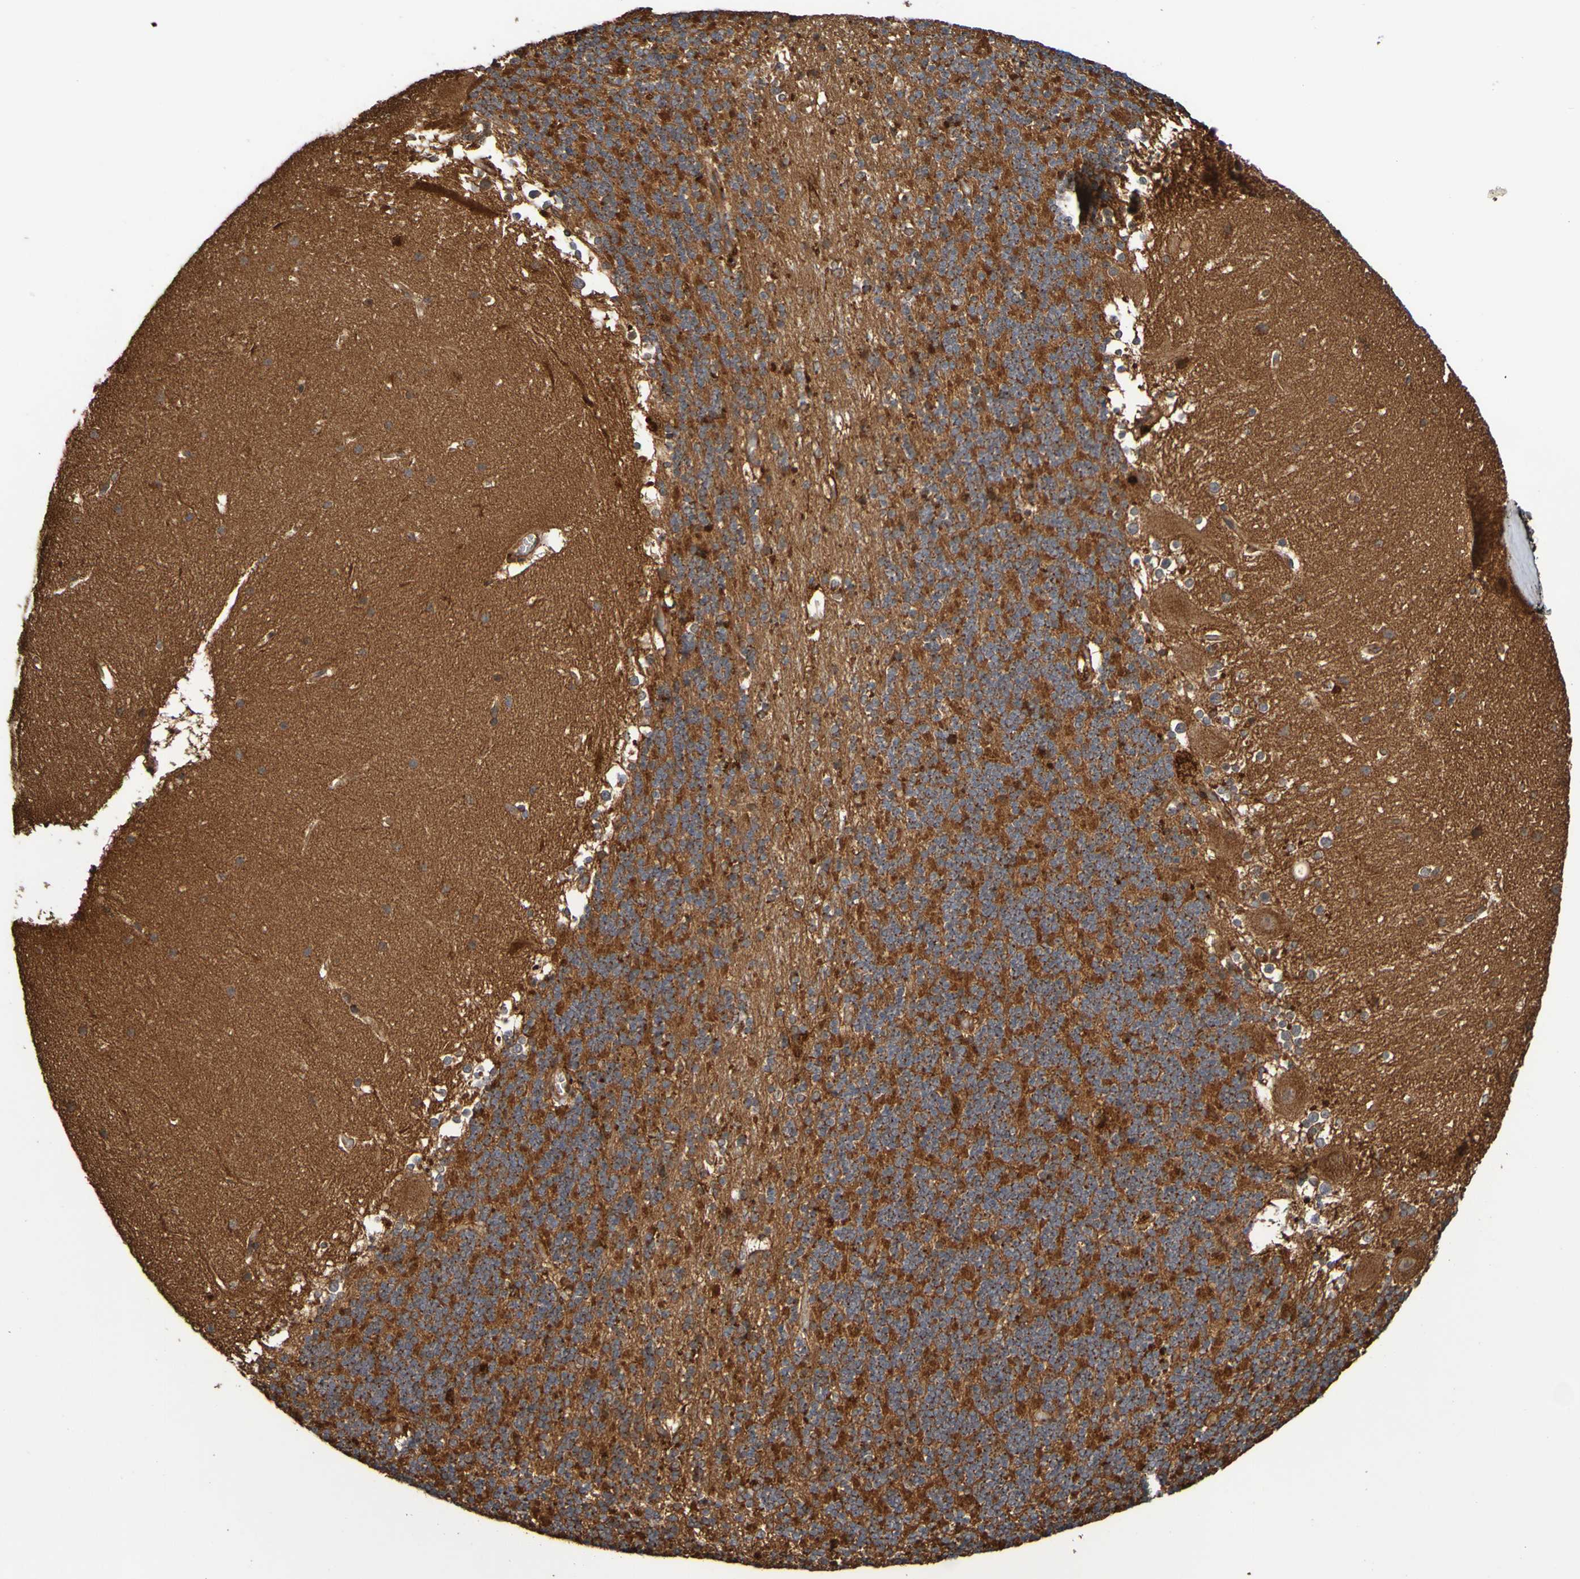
{"staining": {"intensity": "strong", "quantity": "25%-75%", "location": "cytoplasmic/membranous"}, "tissue": "cerebellum", "cell_type": "Cells in granular layer", "image_type": "normal", "snomed": [{"axis": "morphology", "description": "Normal tissue, NOS"}, {"axis": "topography", "description": "Cerebellum"}], "caption": "High-magnification brightfield microscopy of unremarkable cerebellum stained with DAB (brown) and counterstained with hematoxylin (blue). cells in granular layer exhibit strong cytoplasmic/membranous staining is present in about25%-75% of cells.", "gene": "UCN", "patient": {"sex": "female", "age": 19}}